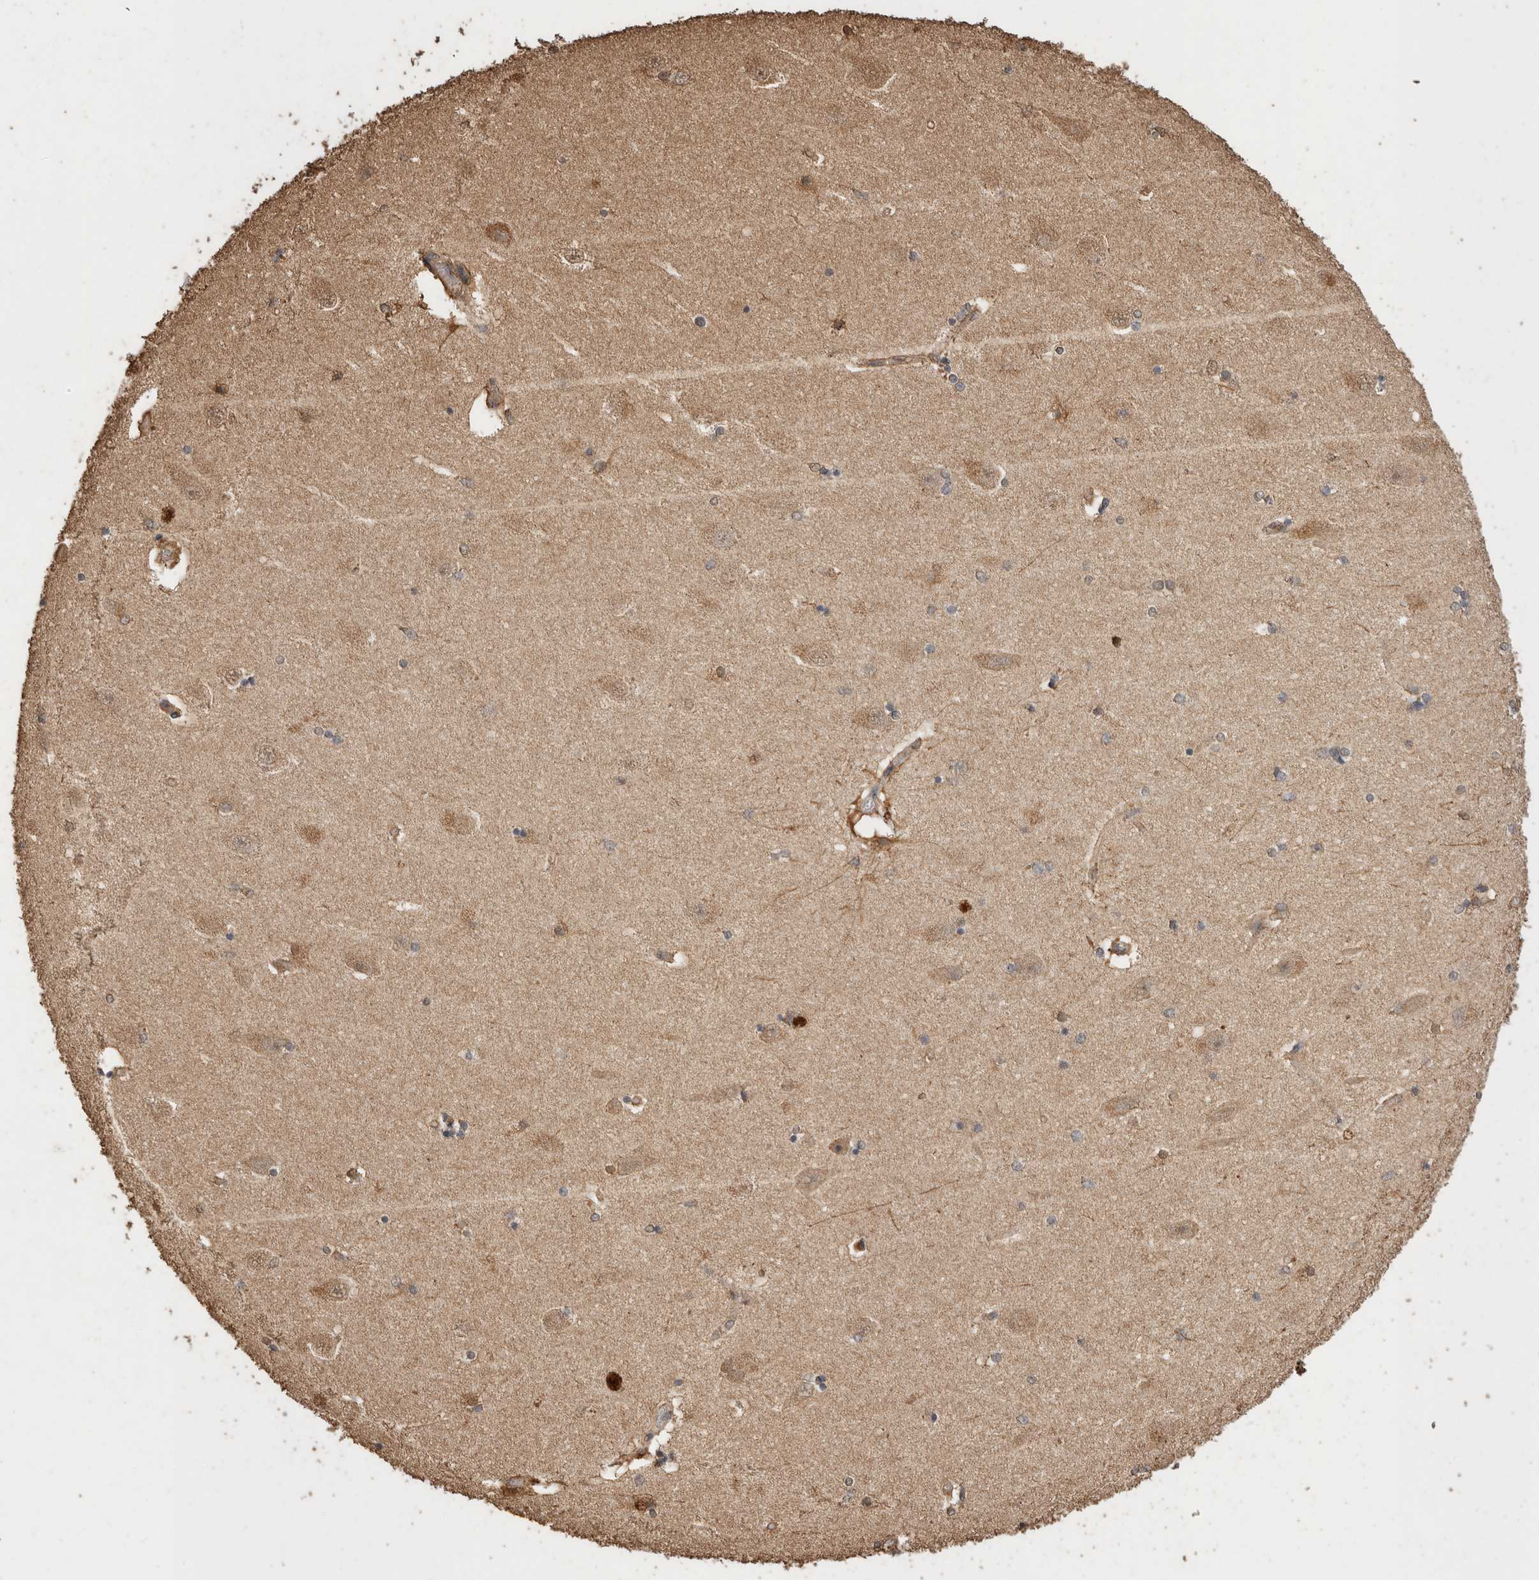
{"staining": {"intensity": "moderate", "quantity": "<25%", "location": "cytoplasmic/membranous"}, "tissue": "hippocampus", "cell_type": "Glial cells", "image_type": "normal", "snomed": [{"axis": "morphology", "description": "Normal tissue, NOS"}, {"axis": "topography", "description": "Hippocampus"}], "caption": "High-magnification brightfield microscopy of normal hippocampus stained with DAB (brown) and counterstained with hematoxylin (blue). glial cells exhibit moderate cytoplasmic/membranous expression is seen in about<25% of cells.", "gene": "CX3CL1", "patient": {"sex": "female", "age": 54}}